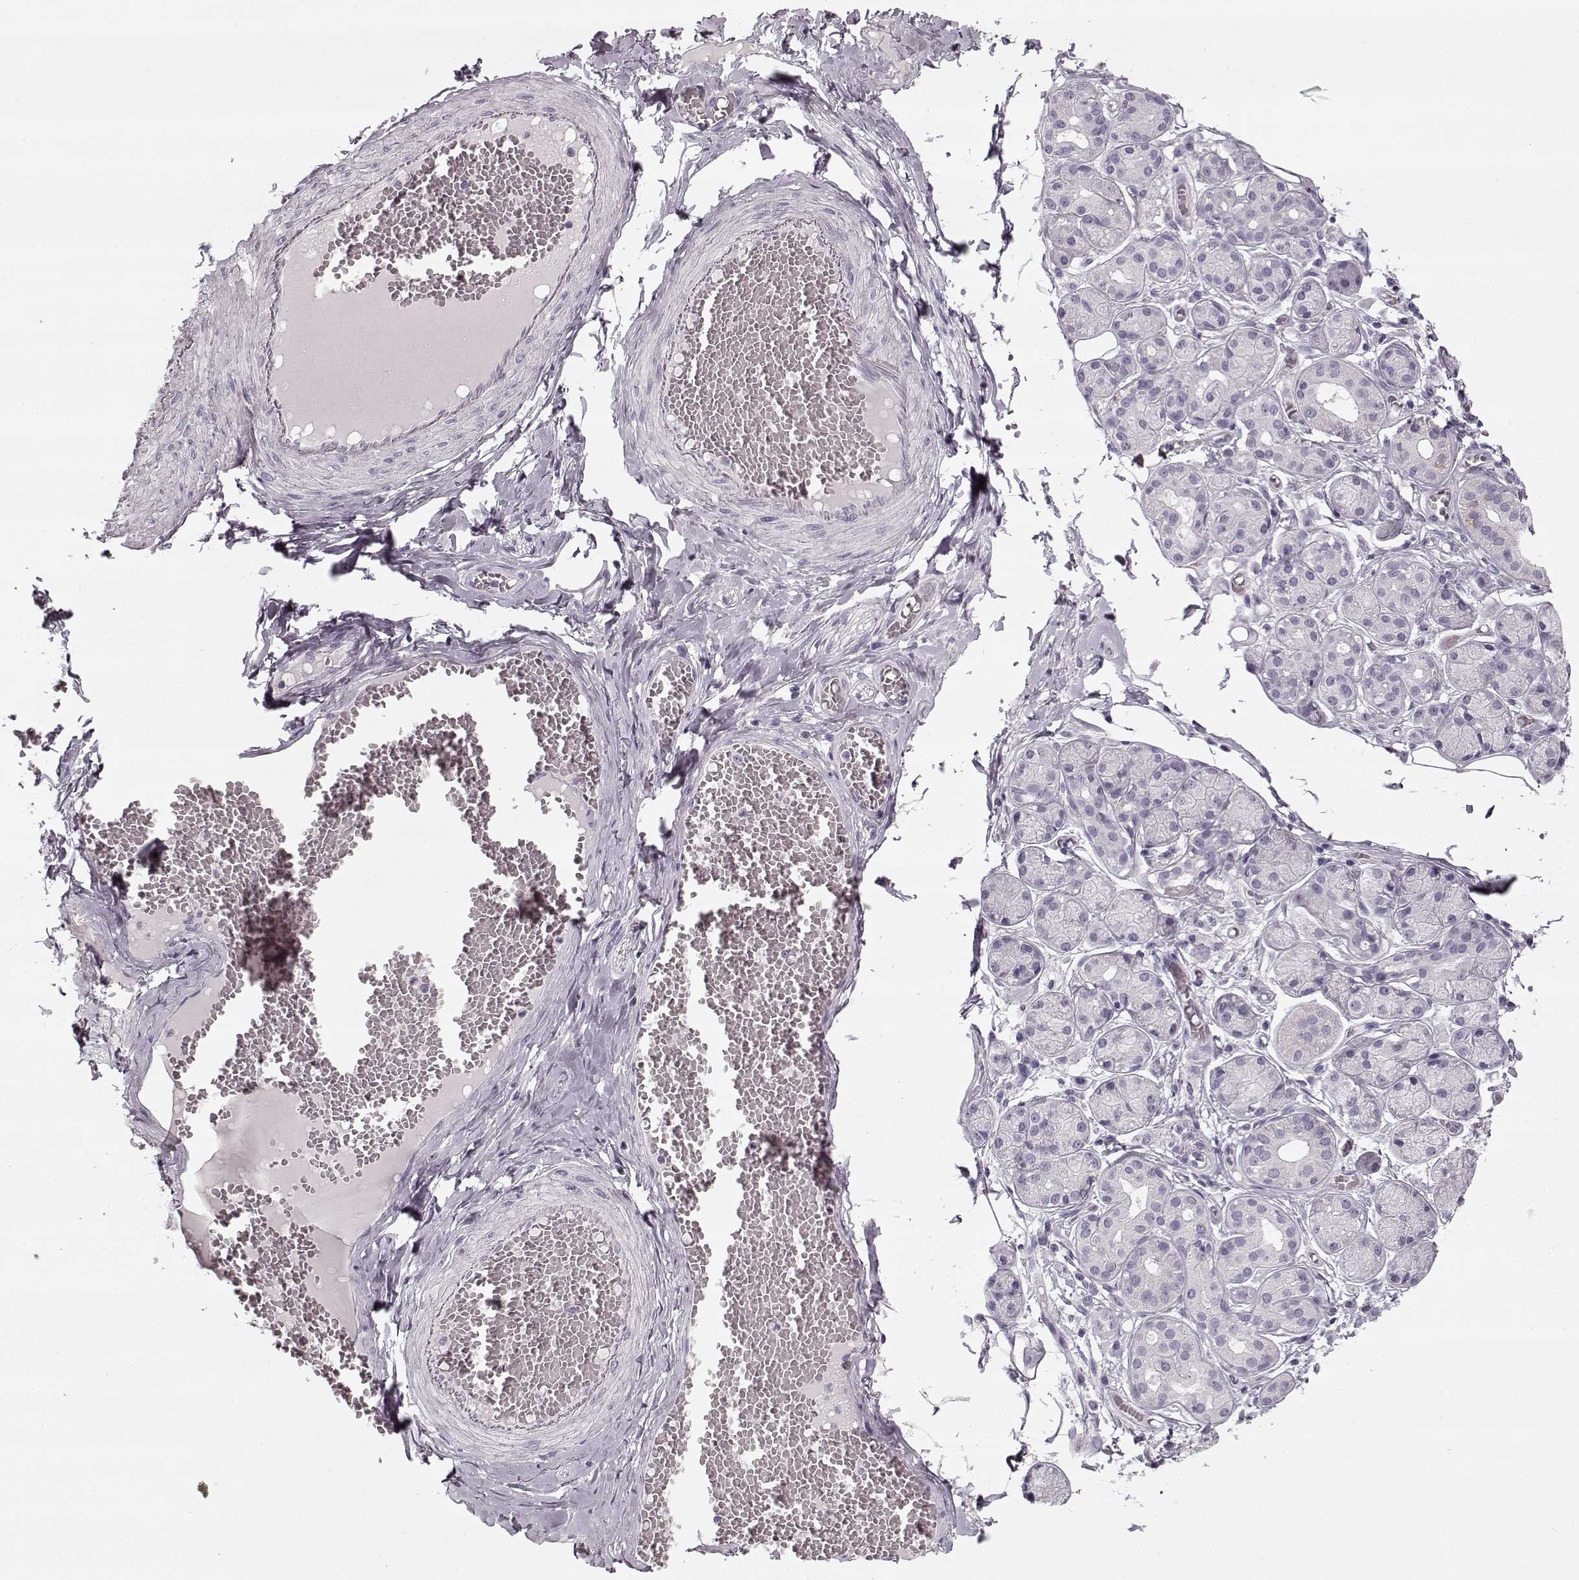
{"staining": {"intensity": "negative", "quantity": "none", "location": "none"}, "tissue": "salivary gland", "cell_type": "Glandular cells", "image_type": "normal", "snomed": [{"axis": "morphology", "description": "Normal tissue, NOS"}, {"axis": "topography", "description": "Salivary gland"}, {"axis": "topography", "description": "Peripheral nerve tissue"}], "caption": "IHC photomicrograph of unremarkable human salivary gland stained for a protein (brown), which shows no positivity in glandular cells. (DAB immunohistochemistry, high magnification).", "gene": "PNMT", "patient": {"sex": "male", "age": 71}}